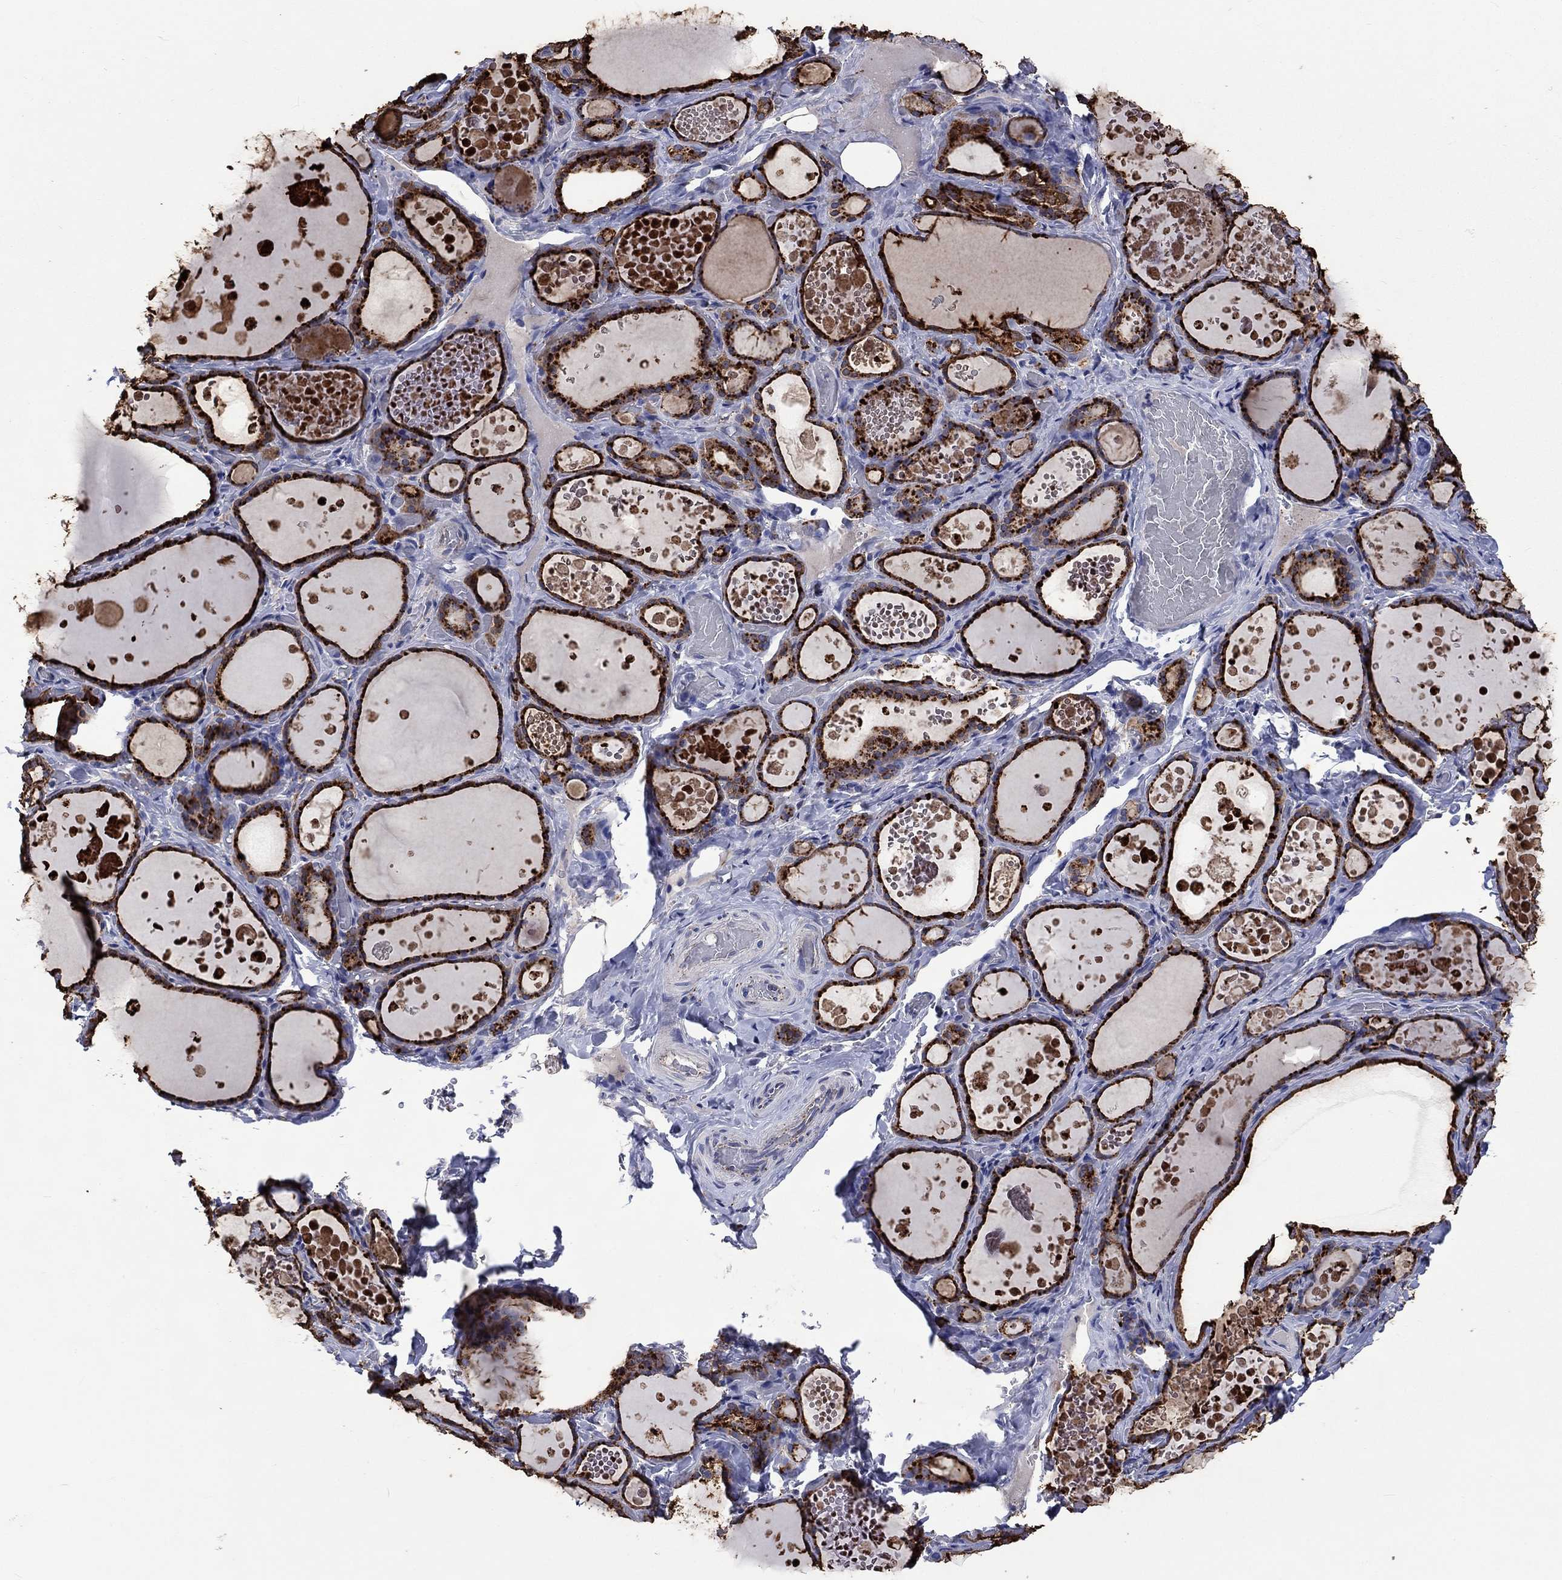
{"staining": {"intensity": "strong", "quantity": ">75%", "location": "cytoplasmic/membranous"}, "tissue": "thyroid gland", "cell_type": "Glandular cells", "image_type": "normal", "snomed": [{"axis": "morphology", "description": "Normal tissue, NOS"}, {"axis": "topography", "description": "Thyroid gland"}], "caption": "The histopathology image exhibits staining of benign thyroid gland, revealing strong cytoplasmic/membranous protein expression (brown color) within glandular cells.", "gene": "CTSB", "patient": {"sex": "female", "age": 56}}